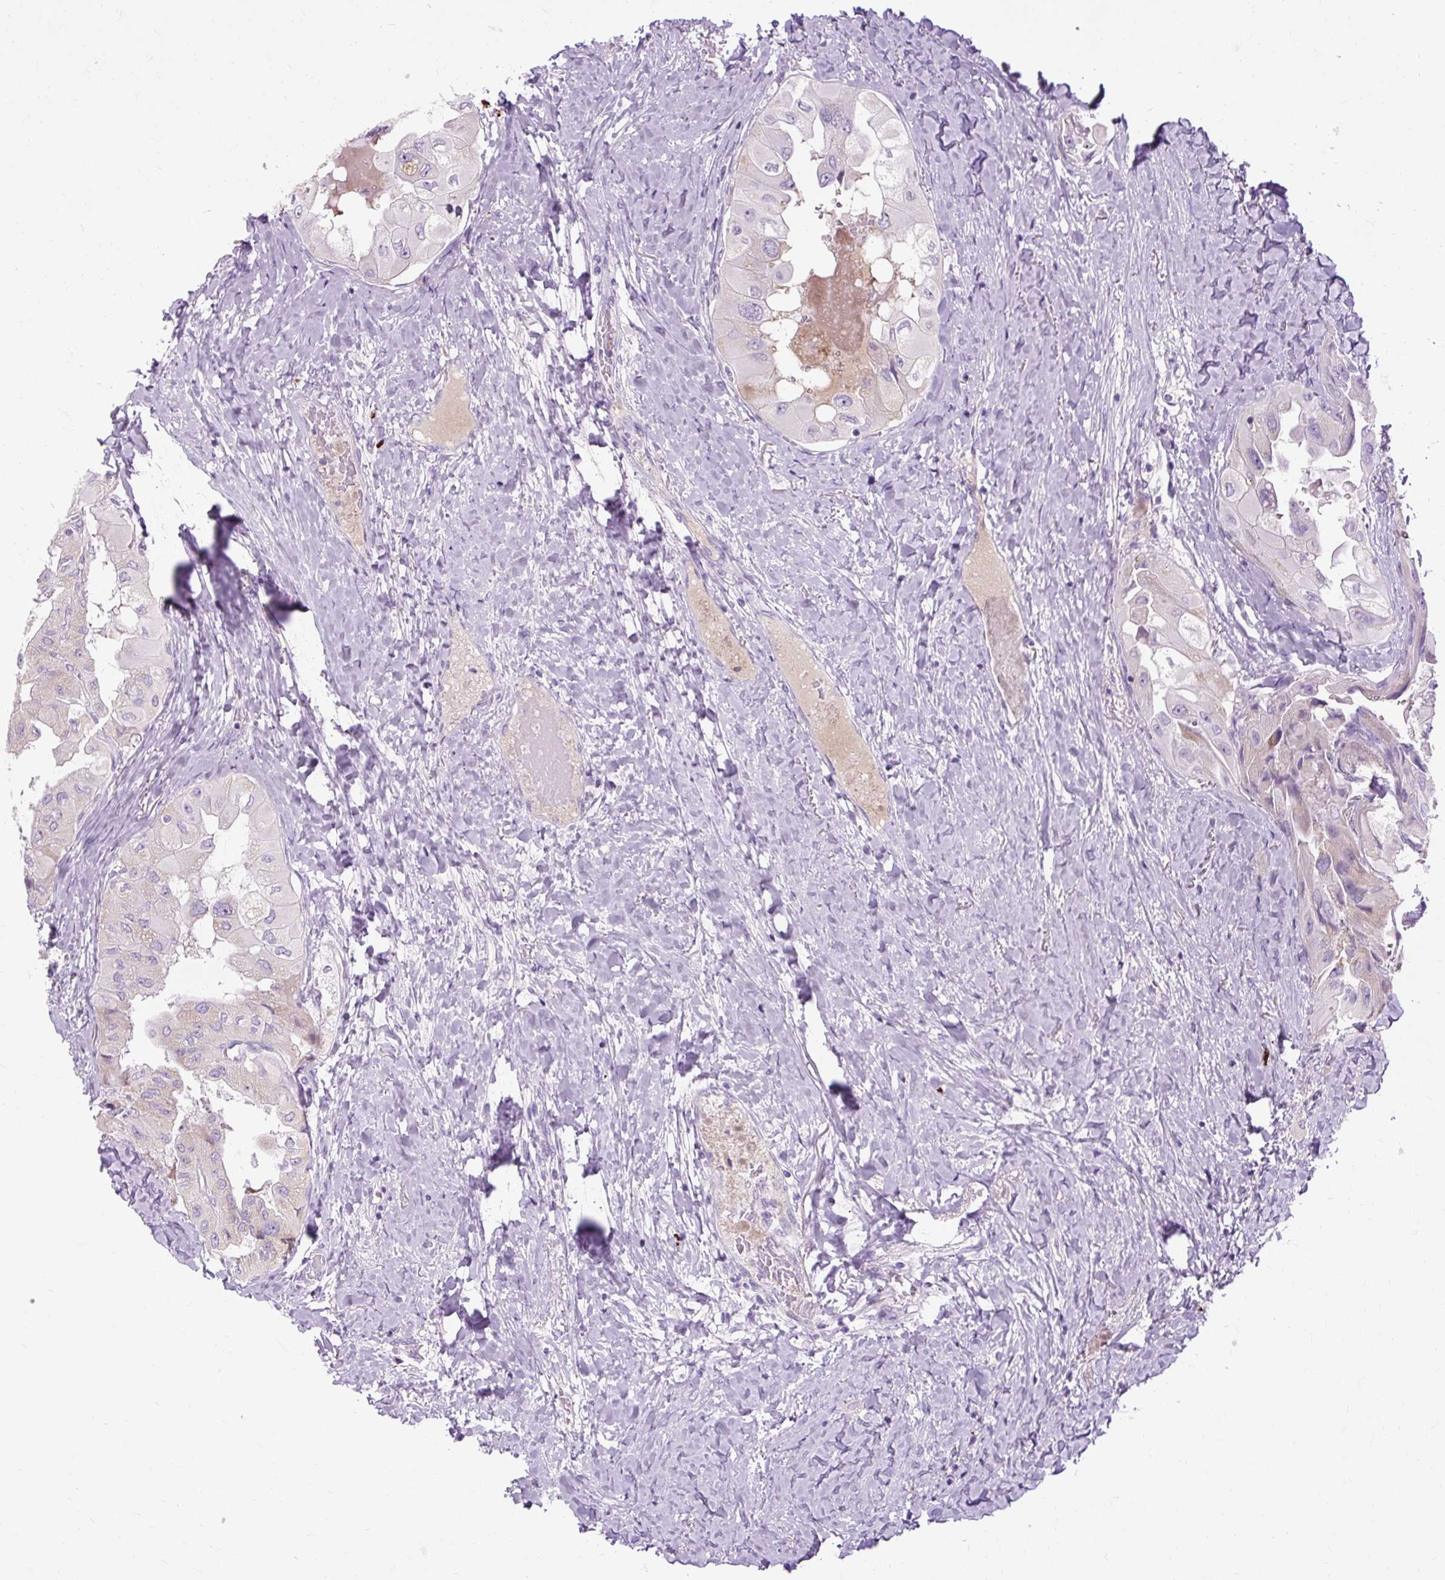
{"staining": {"intensity": "negative", "quantity": "none", "location": "none"}, "tissue": "thyroid cancer", "cell_type": "Tumor cells", "image_type": "cancer", "snomed": [{"axis": "morphology", "description": "Normal tissue, NOS"}, {"axis": "morphology", "description": "Papillary adenocarcinoma, NOS"}, {"axis": "topography", "description": "Thyroid gland"}], "caption": "Image shows no protein expression in tumor cells of thyroid papillary adenocarcinoma tissue.", "gene": "ARRDC2", "patient": {"sex": "female", "age": 59}}